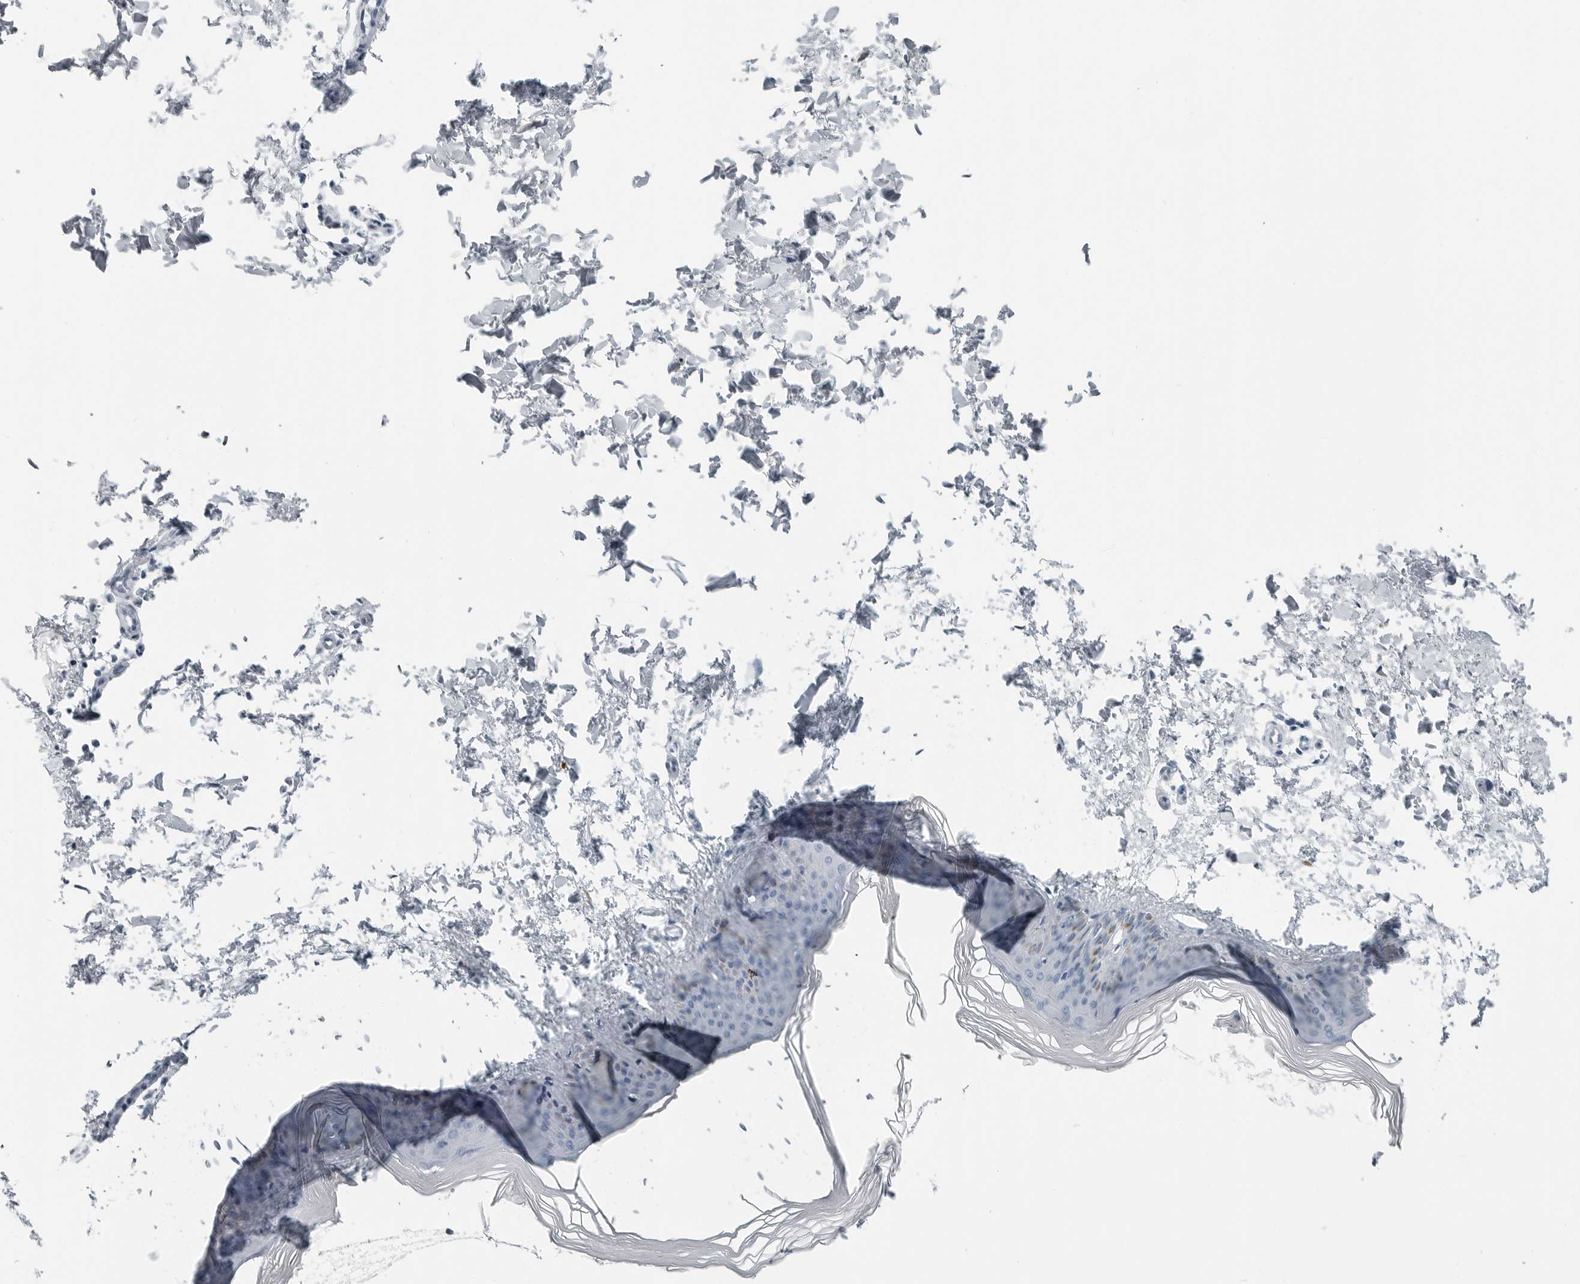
{"staining": {"intensity": "negative", "quantity": "none", "location": "none"}, "tissue": "skin", "cell_type": "Fibroblasts", "image_type": "normal", "snomed": [{"axis": "morphology", "description": "Normal tissue, NOS"}, {"axis": "topography", "description": "Skin"}], "caption": "The immunohistochemistry (IHC) histopathology image has no significant staining in fibroblasts of skin.", "gene": "FABP6", "patient": {"sex": "female", "age": 27}}